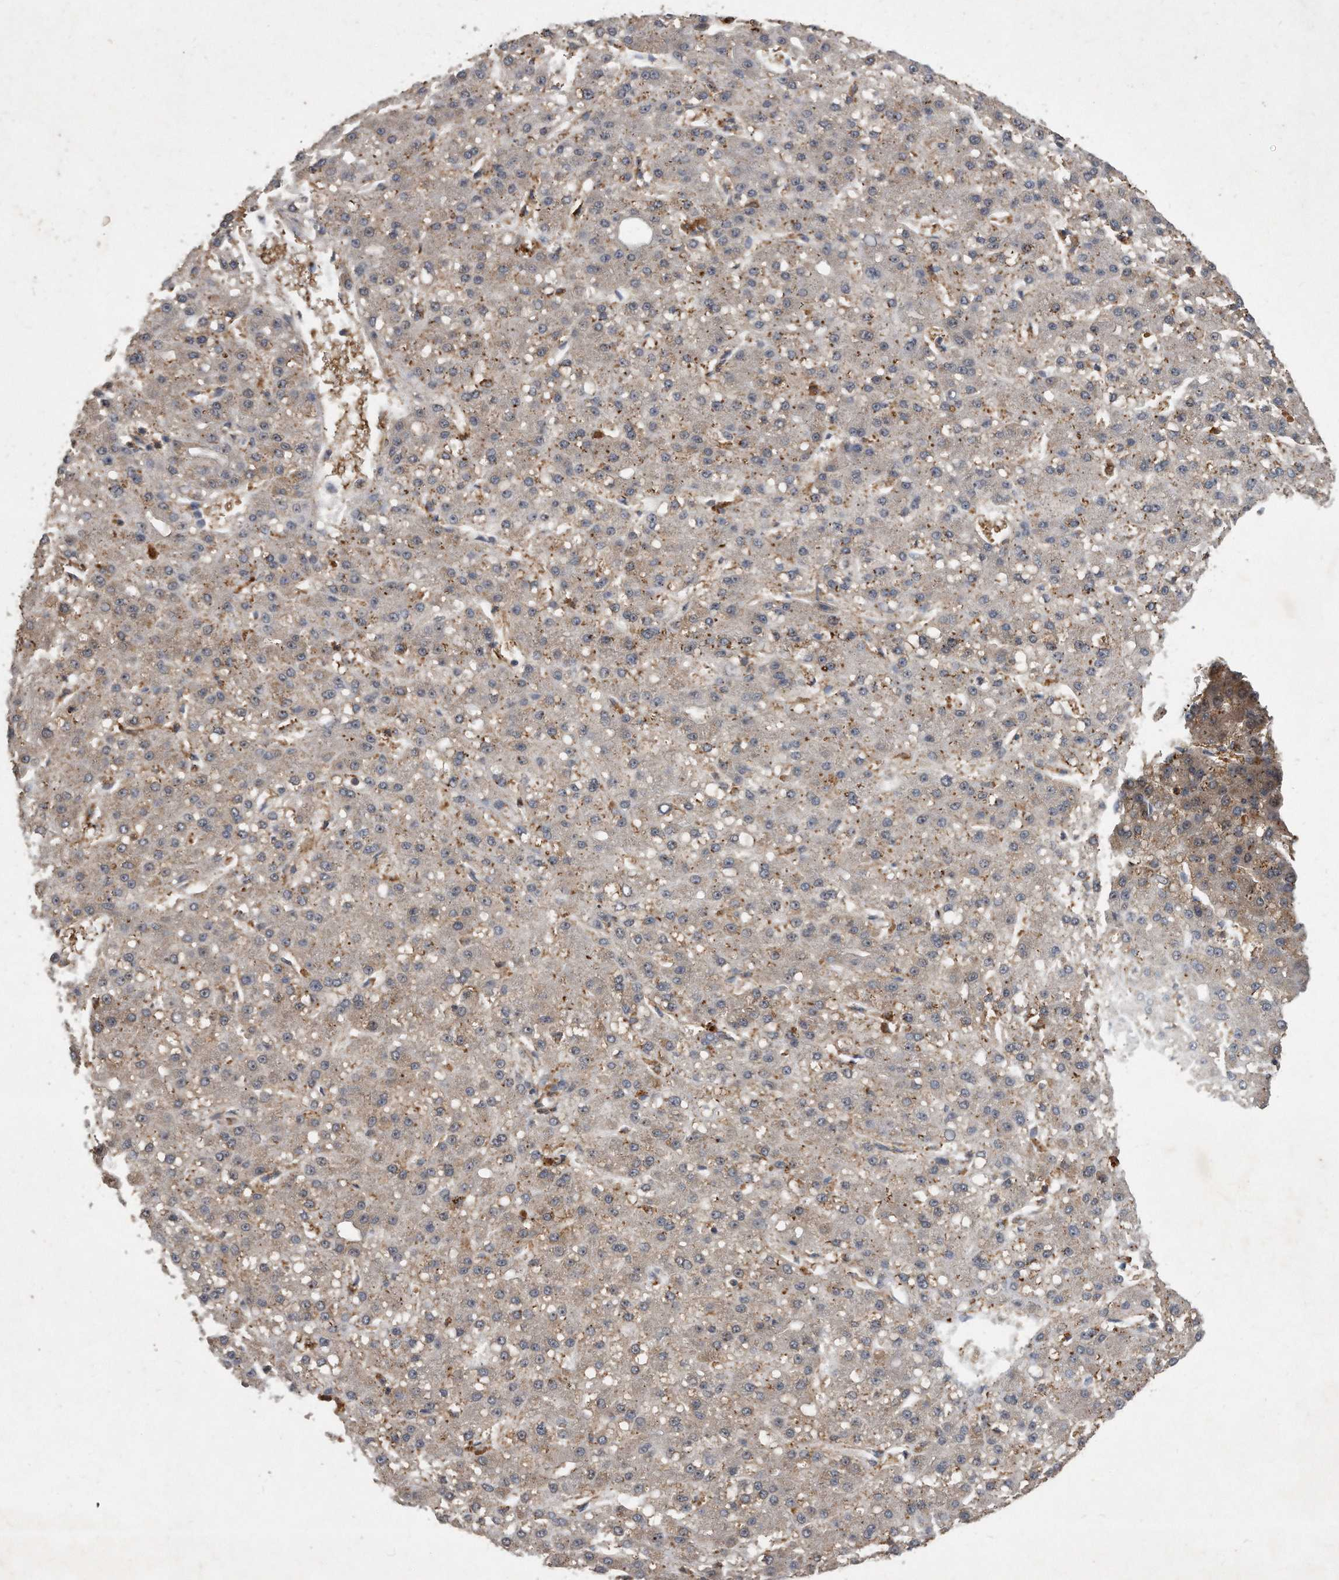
{"staining": {"intensity": "weak", "quantity": ">75%", "location": "cytoplasmic/membranous"}, "tissue": "liver cancer", "cell_type": "Tumor cells", "image_type": "cancer", "snomed": [{"axis": "morphology", "description": "Carcinoma, Hepatocellular, NOS"}, {"axis": "topography", "description": "Liver"}], "caption": "Human liver cancer (hepatocellular carcinoma) stained with a brown dye exhibits weak cytoplasmic/membranous positive staining in about >75% of tumor cells.", "gene": "PGBD2", "patient": {"sex": "male", "age": 67}}